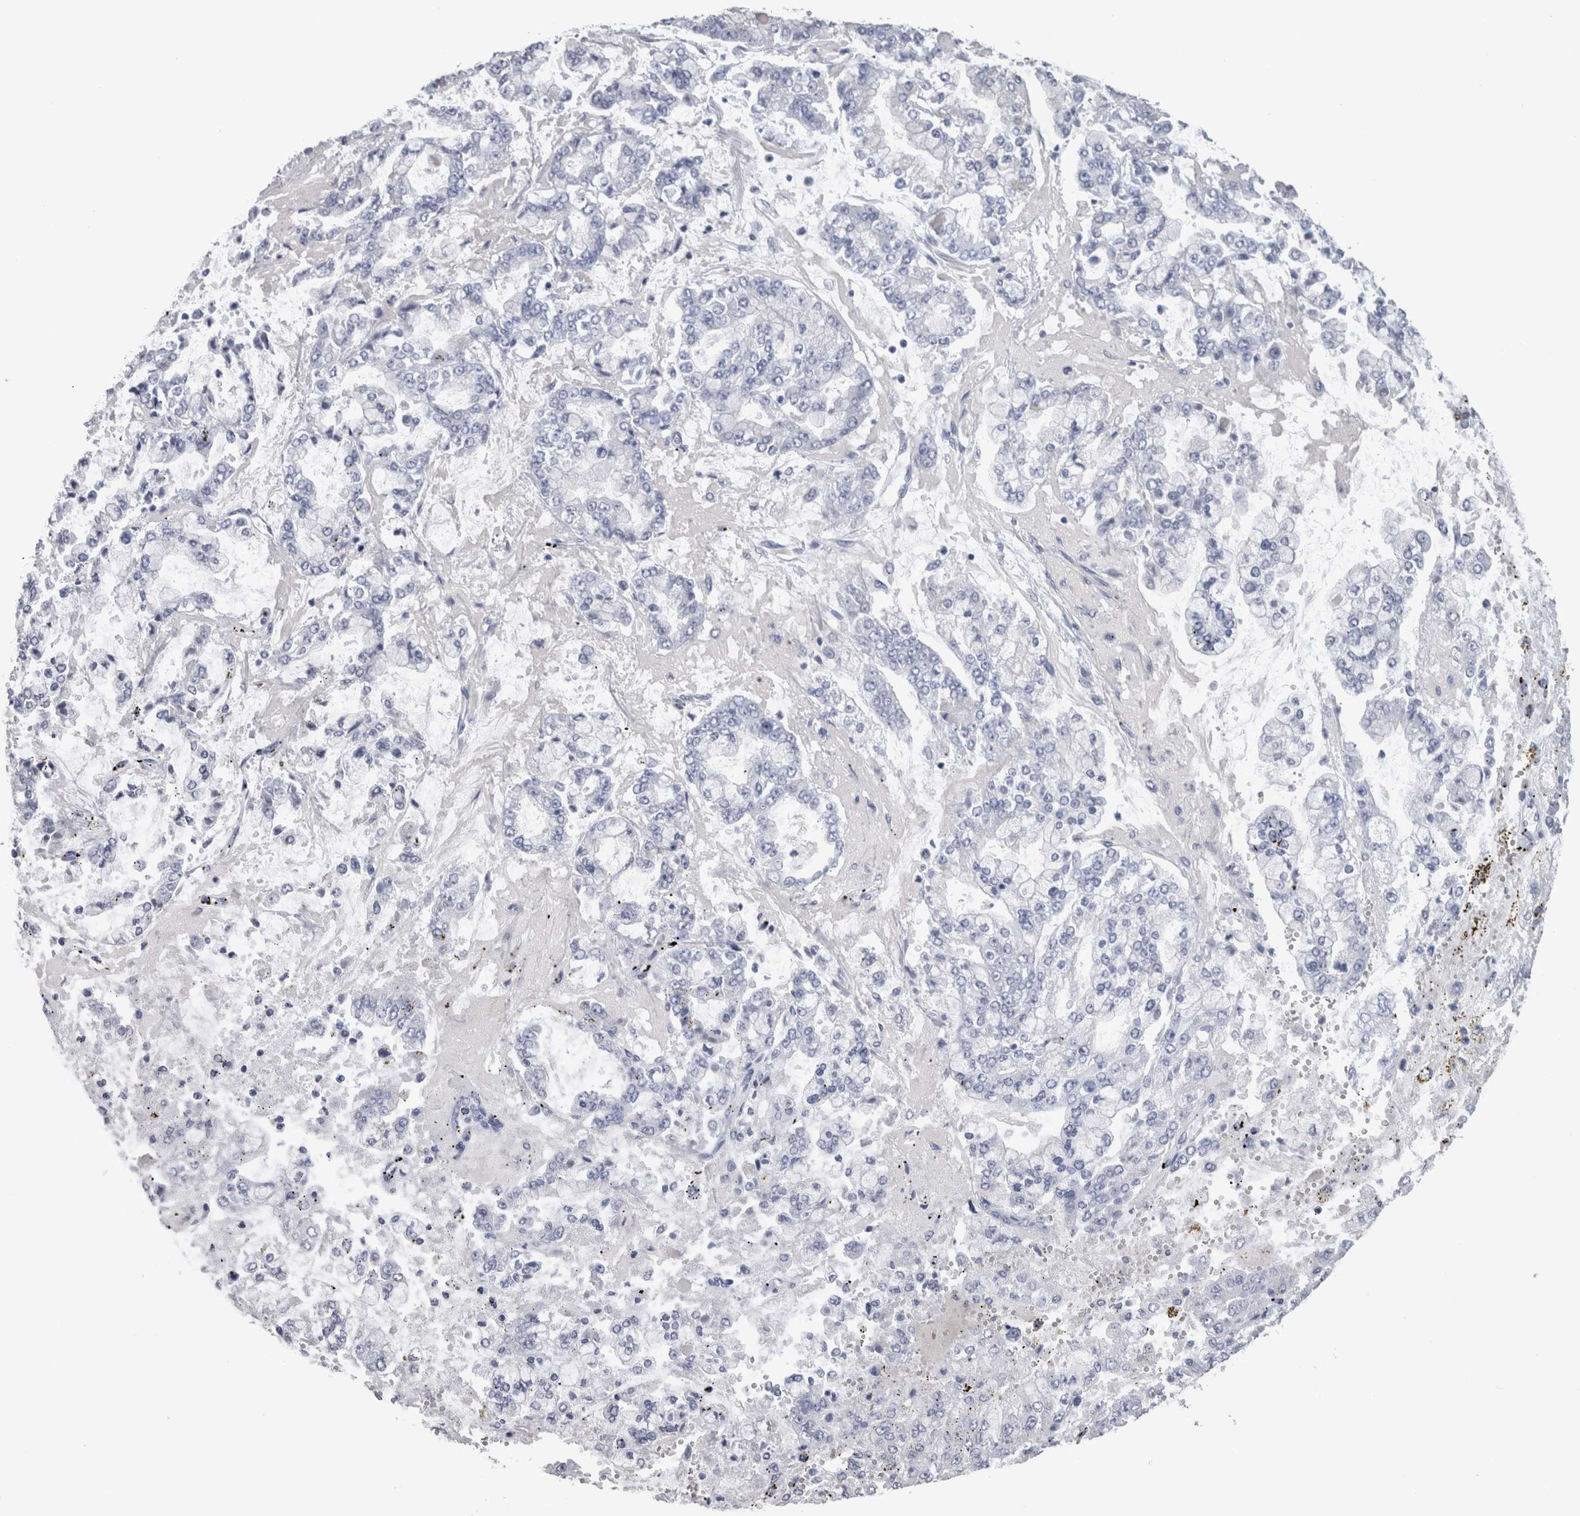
{"staining": {"intensity": "negative", "quantity": "none", "location": "none"}, "tissue": "stomach cancer", "cell_type": "Tumor cells", "image_type": "cancer", "snomed": [{"axis": "morphology", "description": "Adenocarcinoma, NOS"}, {"axis": "topography", "description": "Stomach"}], "caption": "Immunohistochemistry (IHC) image of neoplastic tissue: stomach cancer stained with DAB exhibits no significant protein positivity in tumor cells. Nuclei are stained in blue.", "gene": "CA8", "patient": {"sex": "male", "age": 76}}